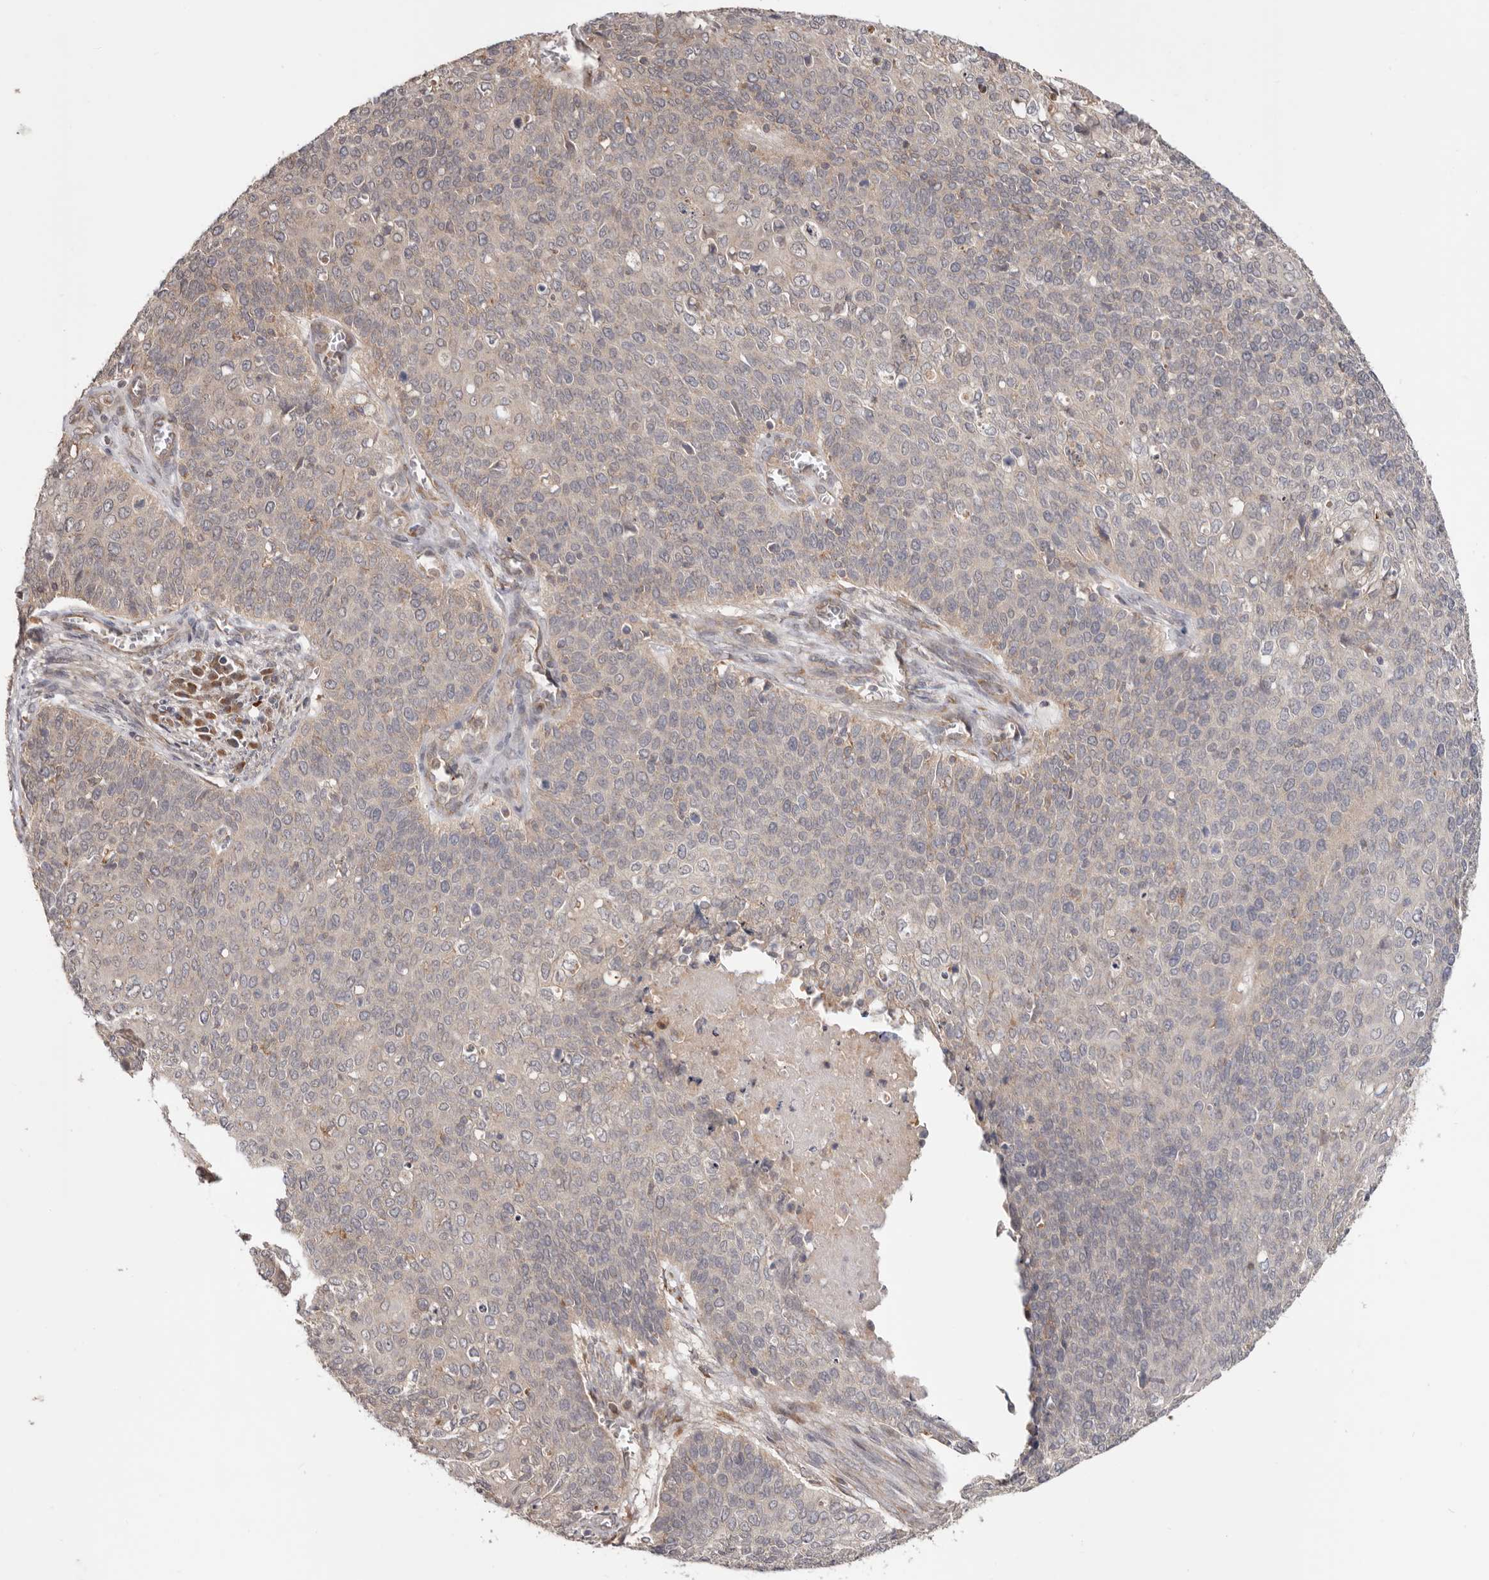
{"staining": {"intensity": "negative", "quantity": "none", "location": "none"}, "tissue": "cervical cancer", "cell_type": "Tumor cells", "image_type": "cancer", "snomed": [{"axis": "morphology", "description": "Squamous cell carcinoma, NOS"}, {"axis": "topography", "description": "Cervix"}], "caption": "Tumor cells show no significant protein positivity in cervical squamous cell carcinoma. (Brightfield microscopy of DAB (3,3'-diaminobenzidine) IHC at high magnification).", "gene": "LRP6", "patient": {"sex": "female", "age": 39}}